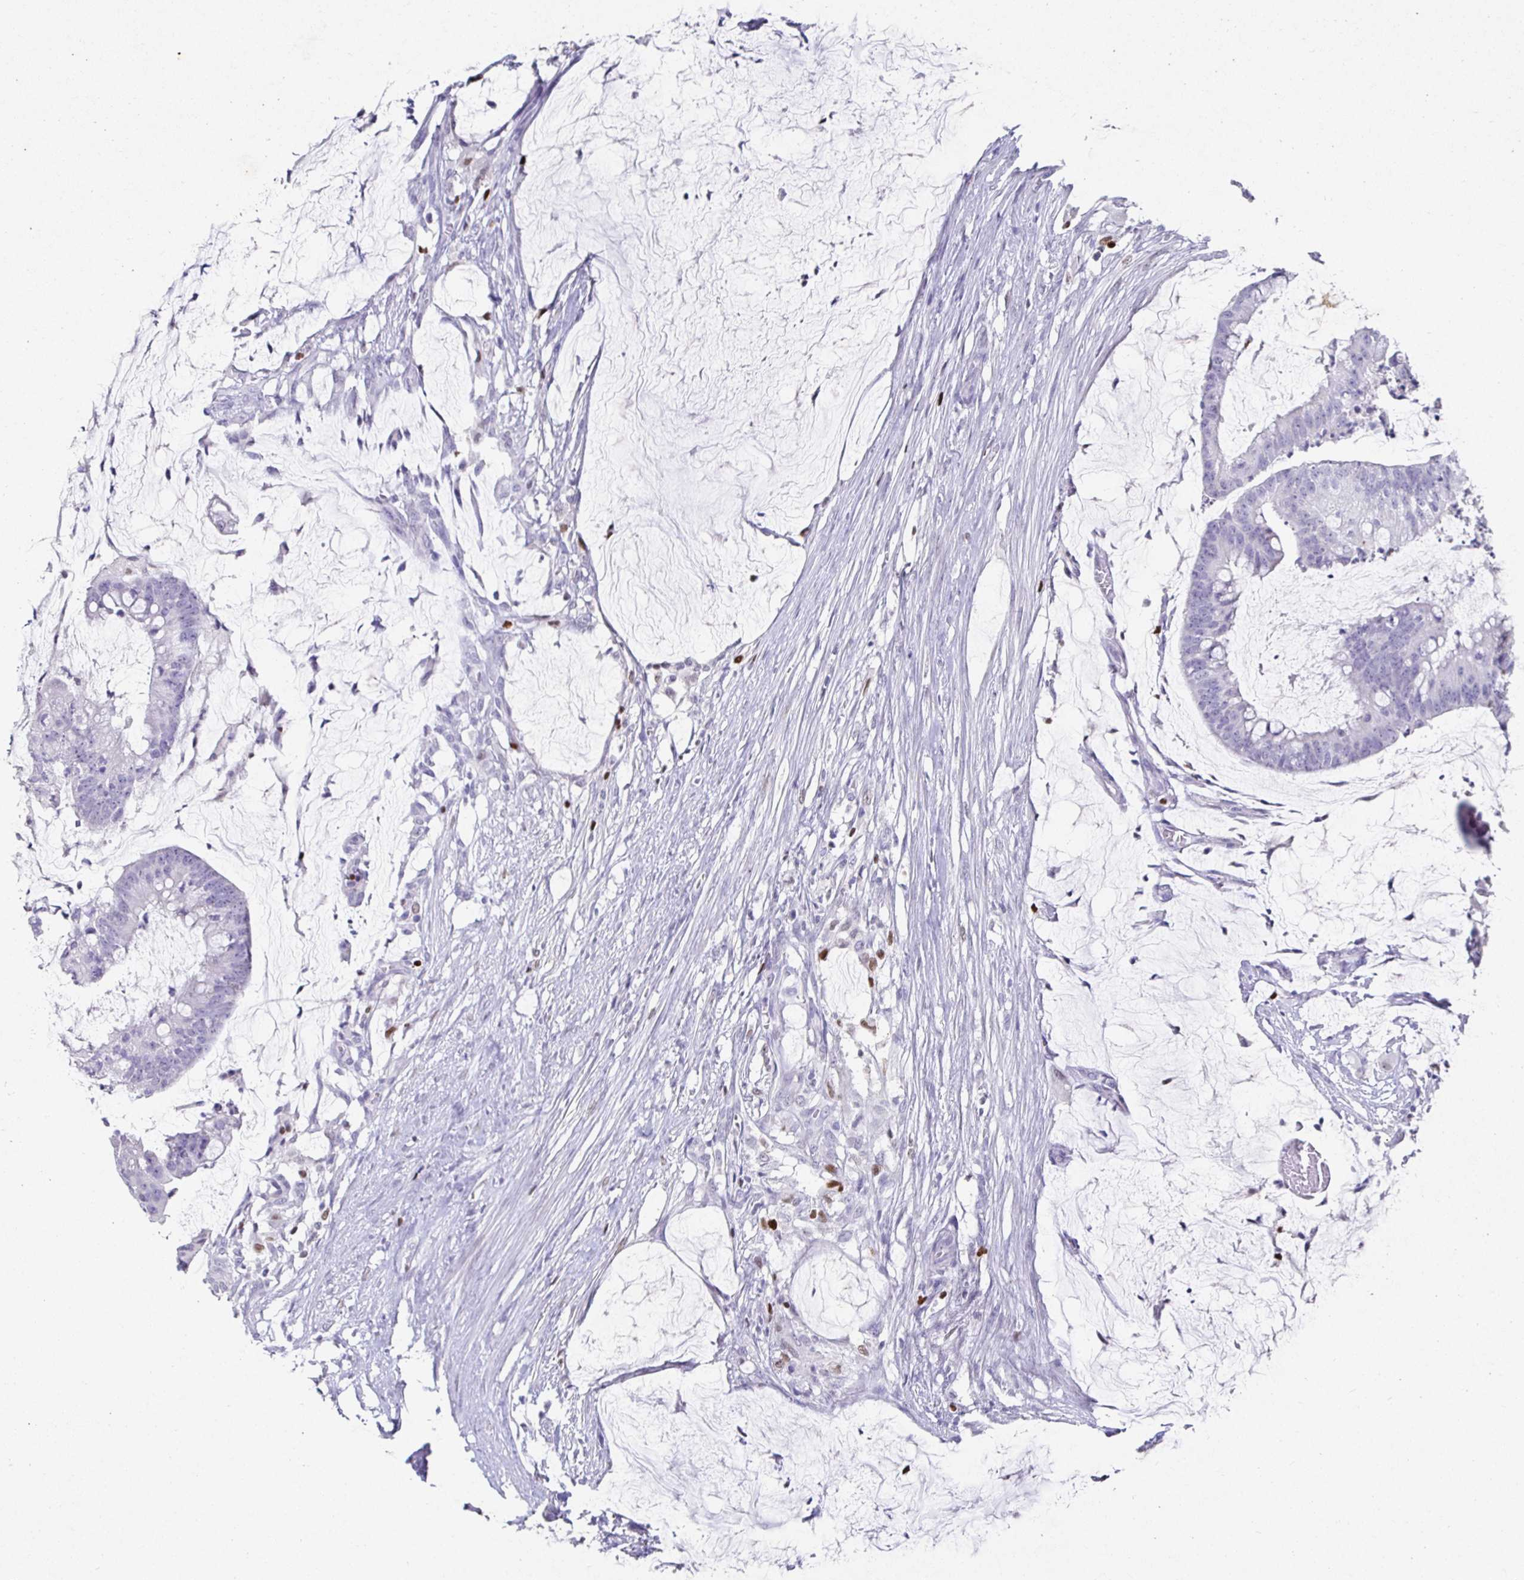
{"staining": {"intensity": "negative", "quantity": "none", "location": "none"}, "tissue": "colorectal cancer", "cell_type": "Tumor cells", "image_type": "cancer", "snomed": [{"axis": "morphology", "description": "Adenocarcinoma, NOS"}, {"axis": "topography", "description": "Colon"}], "caption": "This is a micrograph of immunohistochemistry (IHC) staining of colorectal cancer (adenocarcinoma), which shows no staining in tumor cells.", "gene": "SATB1", "patient": {"sex": "male", "age": 62}}